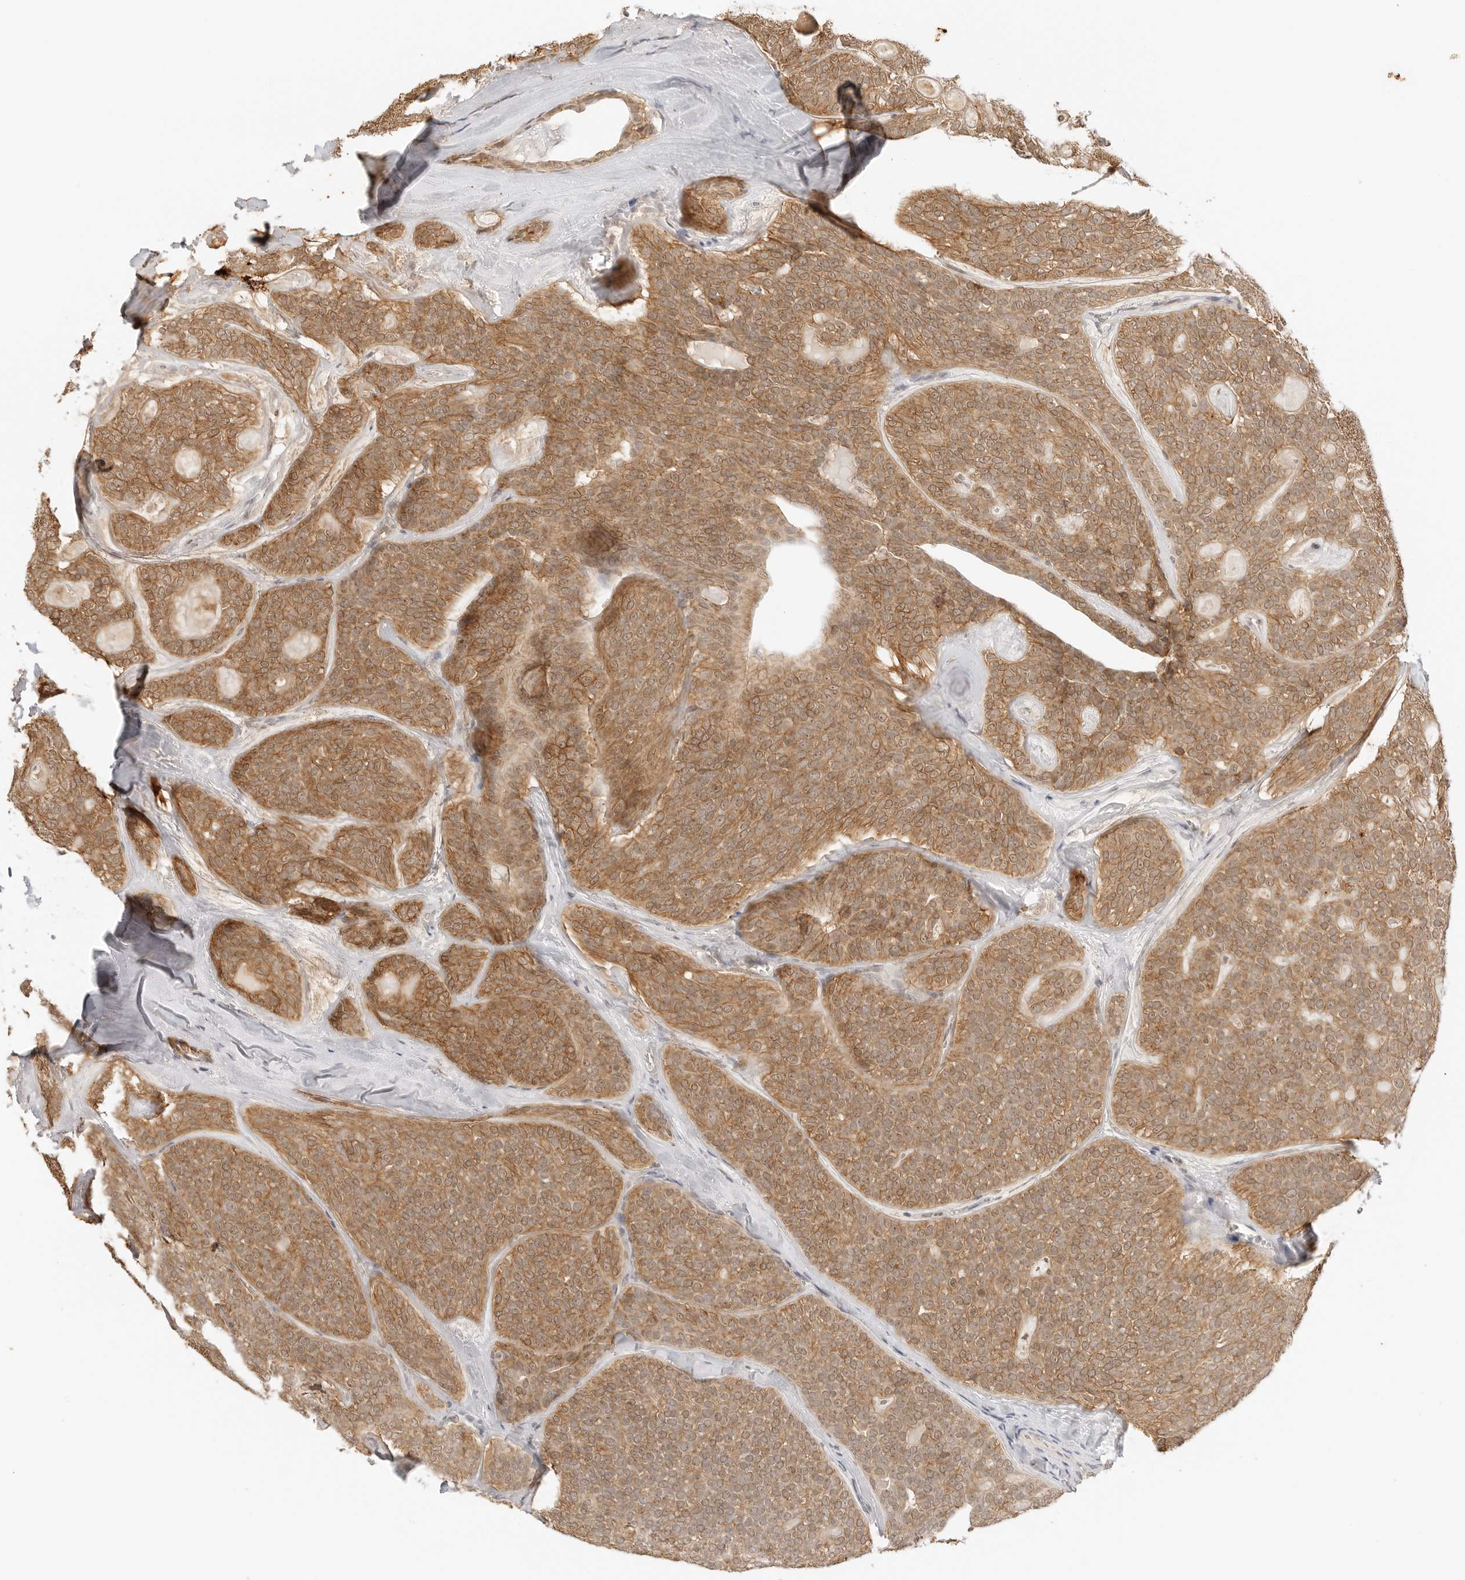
{"staining": {"intensity": "moderate", "quantity": ">75%", "location": "cytoplasmic/membranous"}, "tissue": "head and neck cancer", "cell_type": "Tumor cells", "image_type": "cancer", "snomed": [{"axis": "morphology", "description": "Adenocarcinoma, NOS"}, {"axis": "topography", "description": "Head-Neck"}], "caption": "Head and neck cancer (adenocarcinoma) tissue reveals moderate cytoplasmic/membranous positivity in approximately >75% of tumor cells, visualized by immunohistochemistry.", "gene": "EPHA1", "patient": {"sex": "male", "age": 66}}